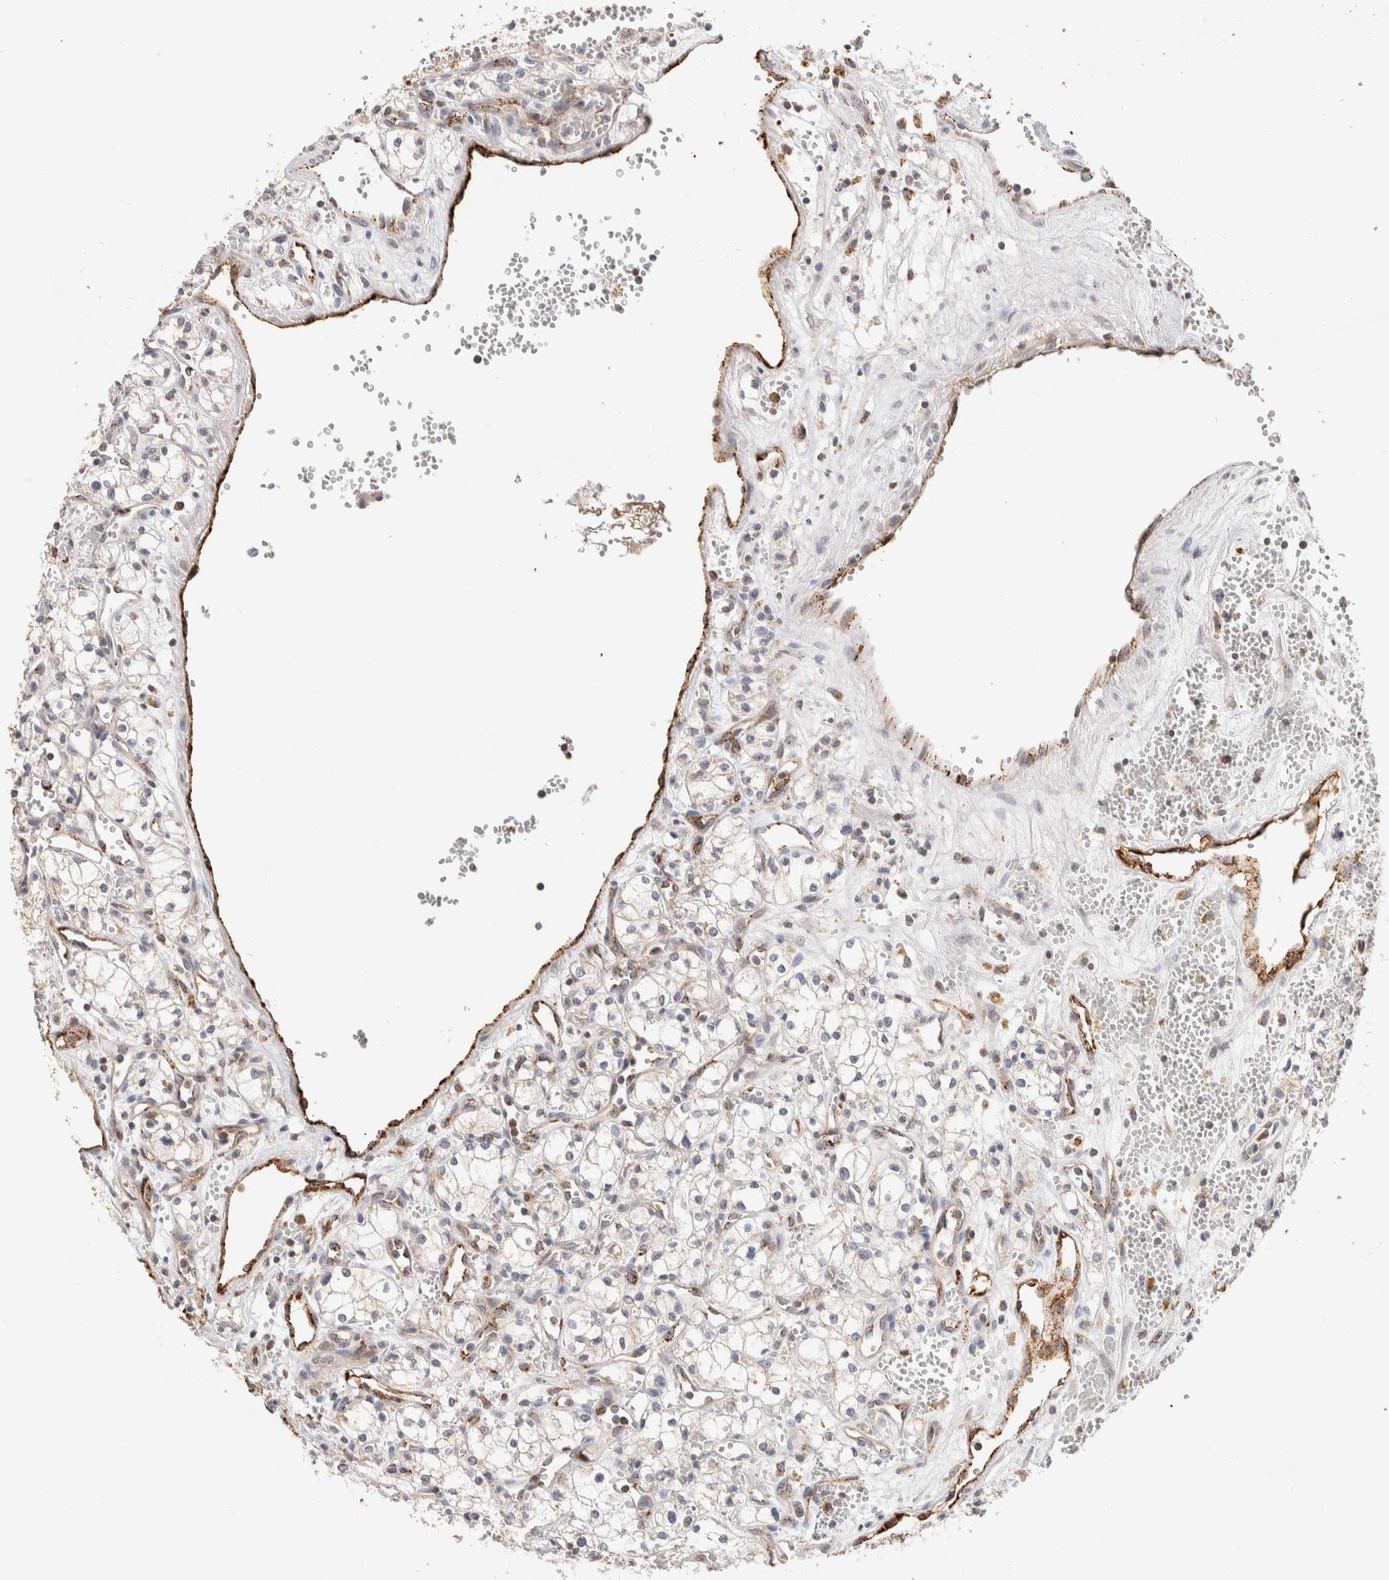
{"staining": {"intensity": "negative", "quantity": "none", "location": "none"}, "tissue": "renal cancer", "cell_type": "Tumor cells", "image_type": "cancer", "snomed": [{"axis": "morphology", "description": "Adenocarcinoma, NOS"}, {"axis": "topography", "description": "Kidney"}], "caption": "Tumor cells are negative for brown protein staining in renal cancer. (DAB (3,3'-diaminobenzidine) immunohistochemistry (IHC) with hematoxylin counter stain).", "gene": "NSMAF", "patient": {"sex": "male", "age": 59}}